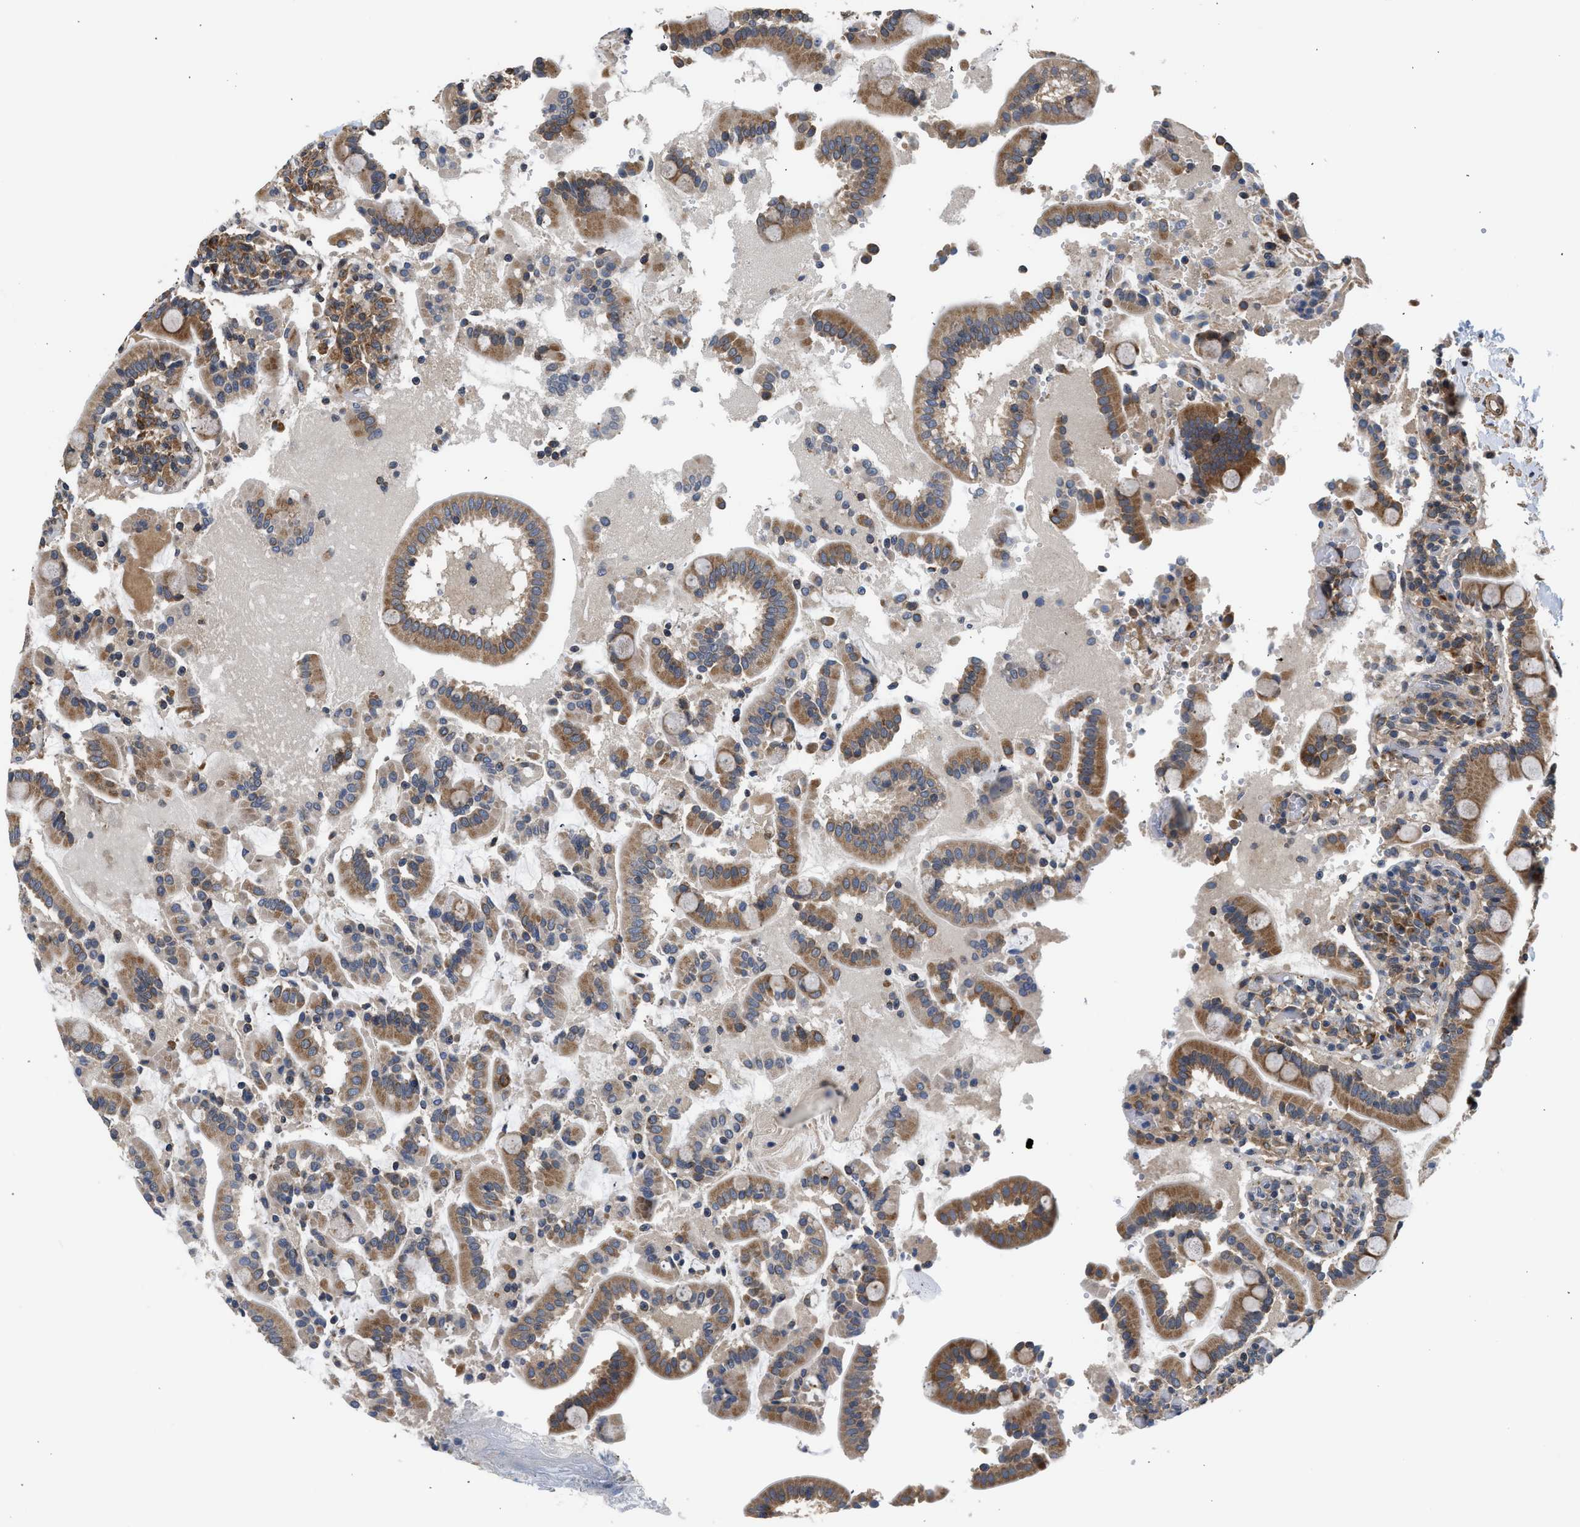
{"staining": {"intensity": "moderate", "quantity": ">75%", "location": "cytoplasmic/membranous"}, "tissue": "duodenum", "cell_type": "Glandular cells", "image_type": "normal", "snomed": [{"axis": "morphology", "description": "Normal tissue, NOS"}, {"axis": "topography", "description": "Small intestine, NOS"}], "caption": "High-power microscopy captured an immunohistochemistry (IHC) histopathology image of unremarkable duodenum, revealing moderate cytoplasmic/membranous positivity in about >75% of glandular cells. The staining was performed using DAB (3,3'-diaminobenzidine) to visualize the protein expression in brown, while the nuclei were stained in blue with hematoxylin (Magnification: 20x).", "gene": "POLG2", "patient": {"sex": "female", "age": 71}}